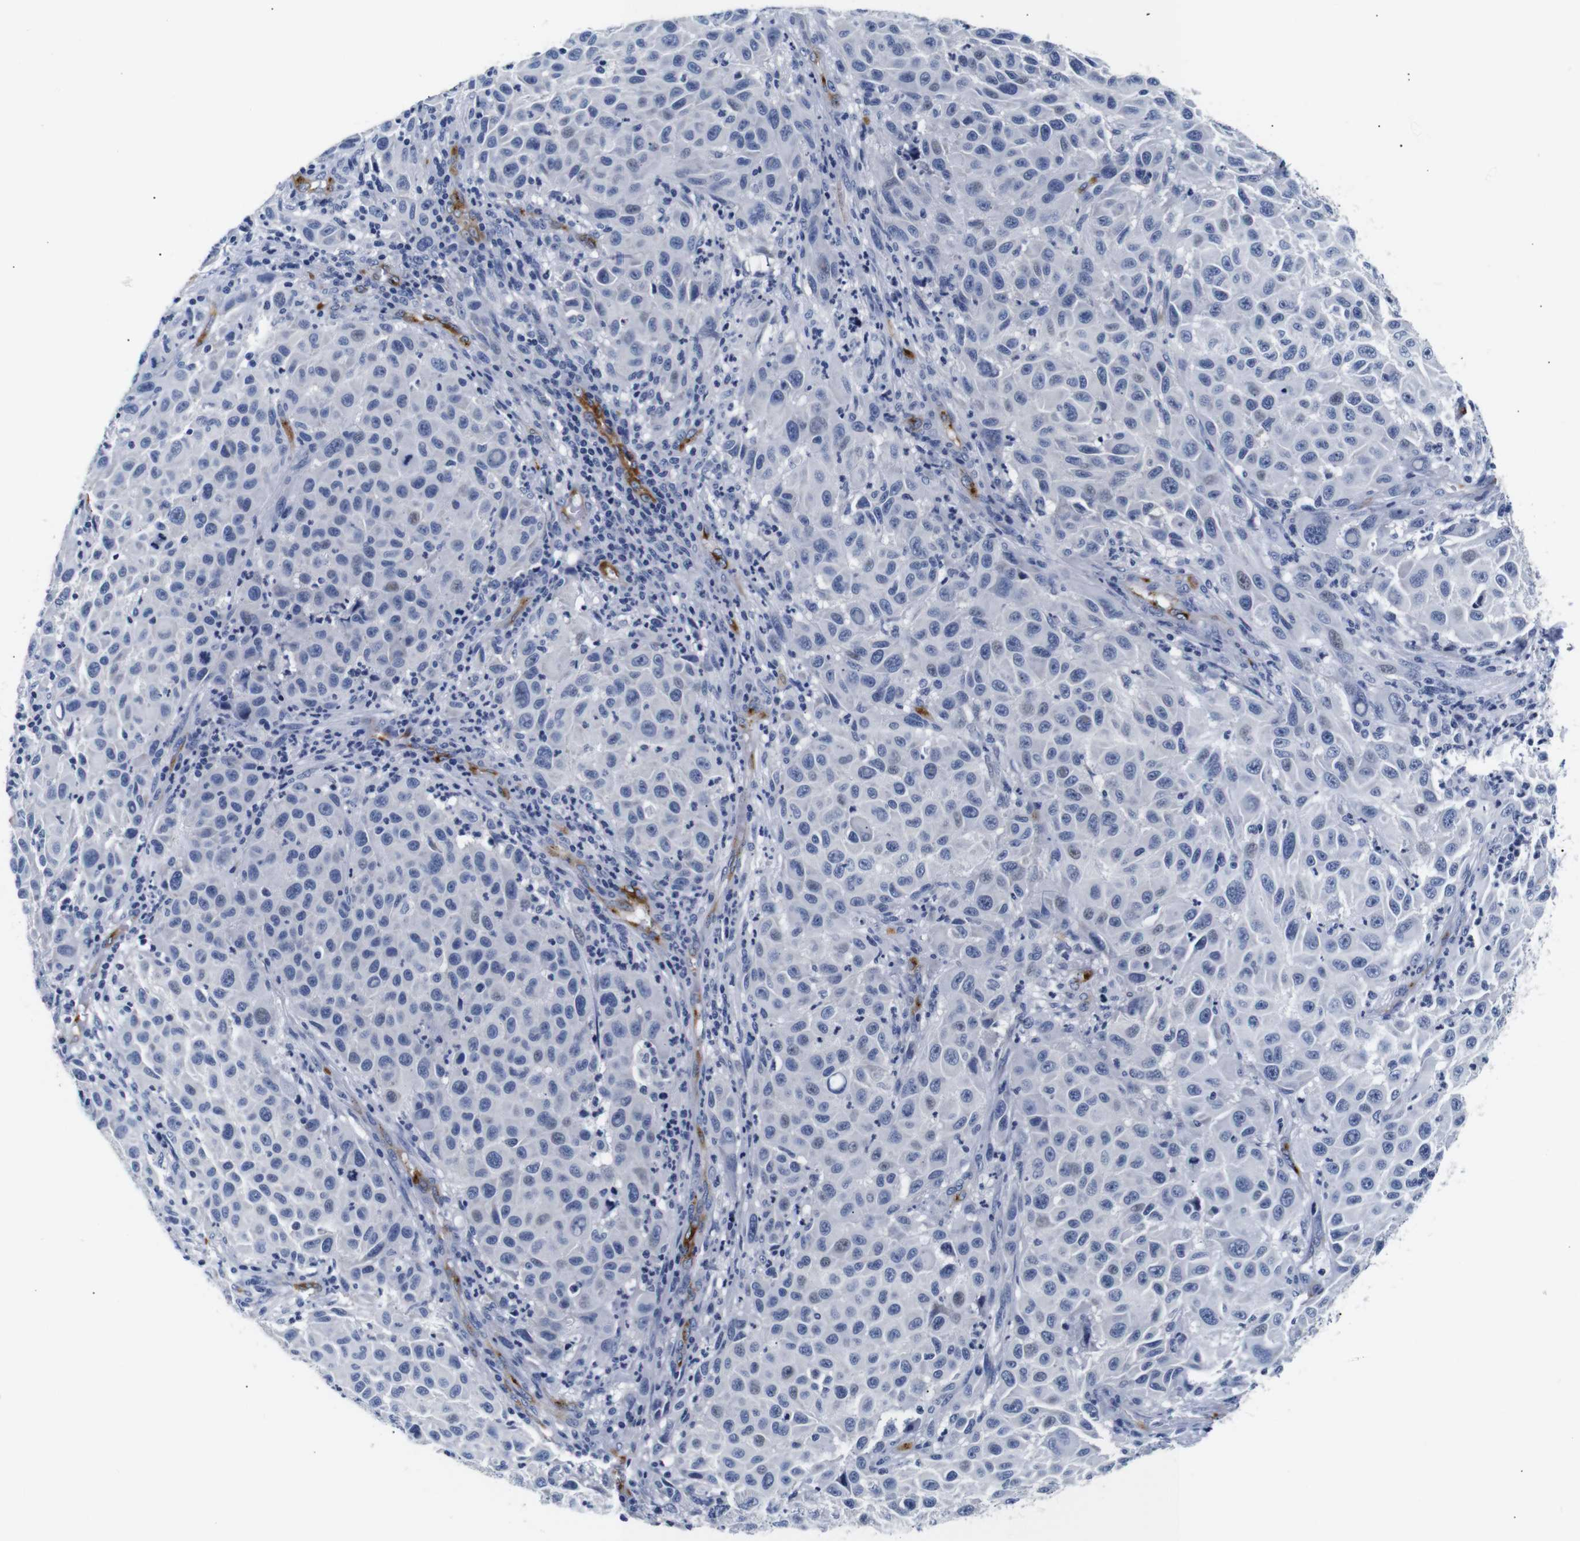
{"staining": {"intensity": "negative", "quantity": "none", "location": "none"}, "tissue": "melanoma", "cell_type": "Tumor cells", "image_type": "cancer", "snomed": [{"axis": "morphology", "description": "Malignant melanoma, Metastatic site"}, {"axis": "topography", "description": "Lymph node"}], "caption": "Immunohistochemical staining of melanoma displays no significant positivity in tumor cells.", "gene": "MUC4", "patient": {"sex": "male", "age": 61}}